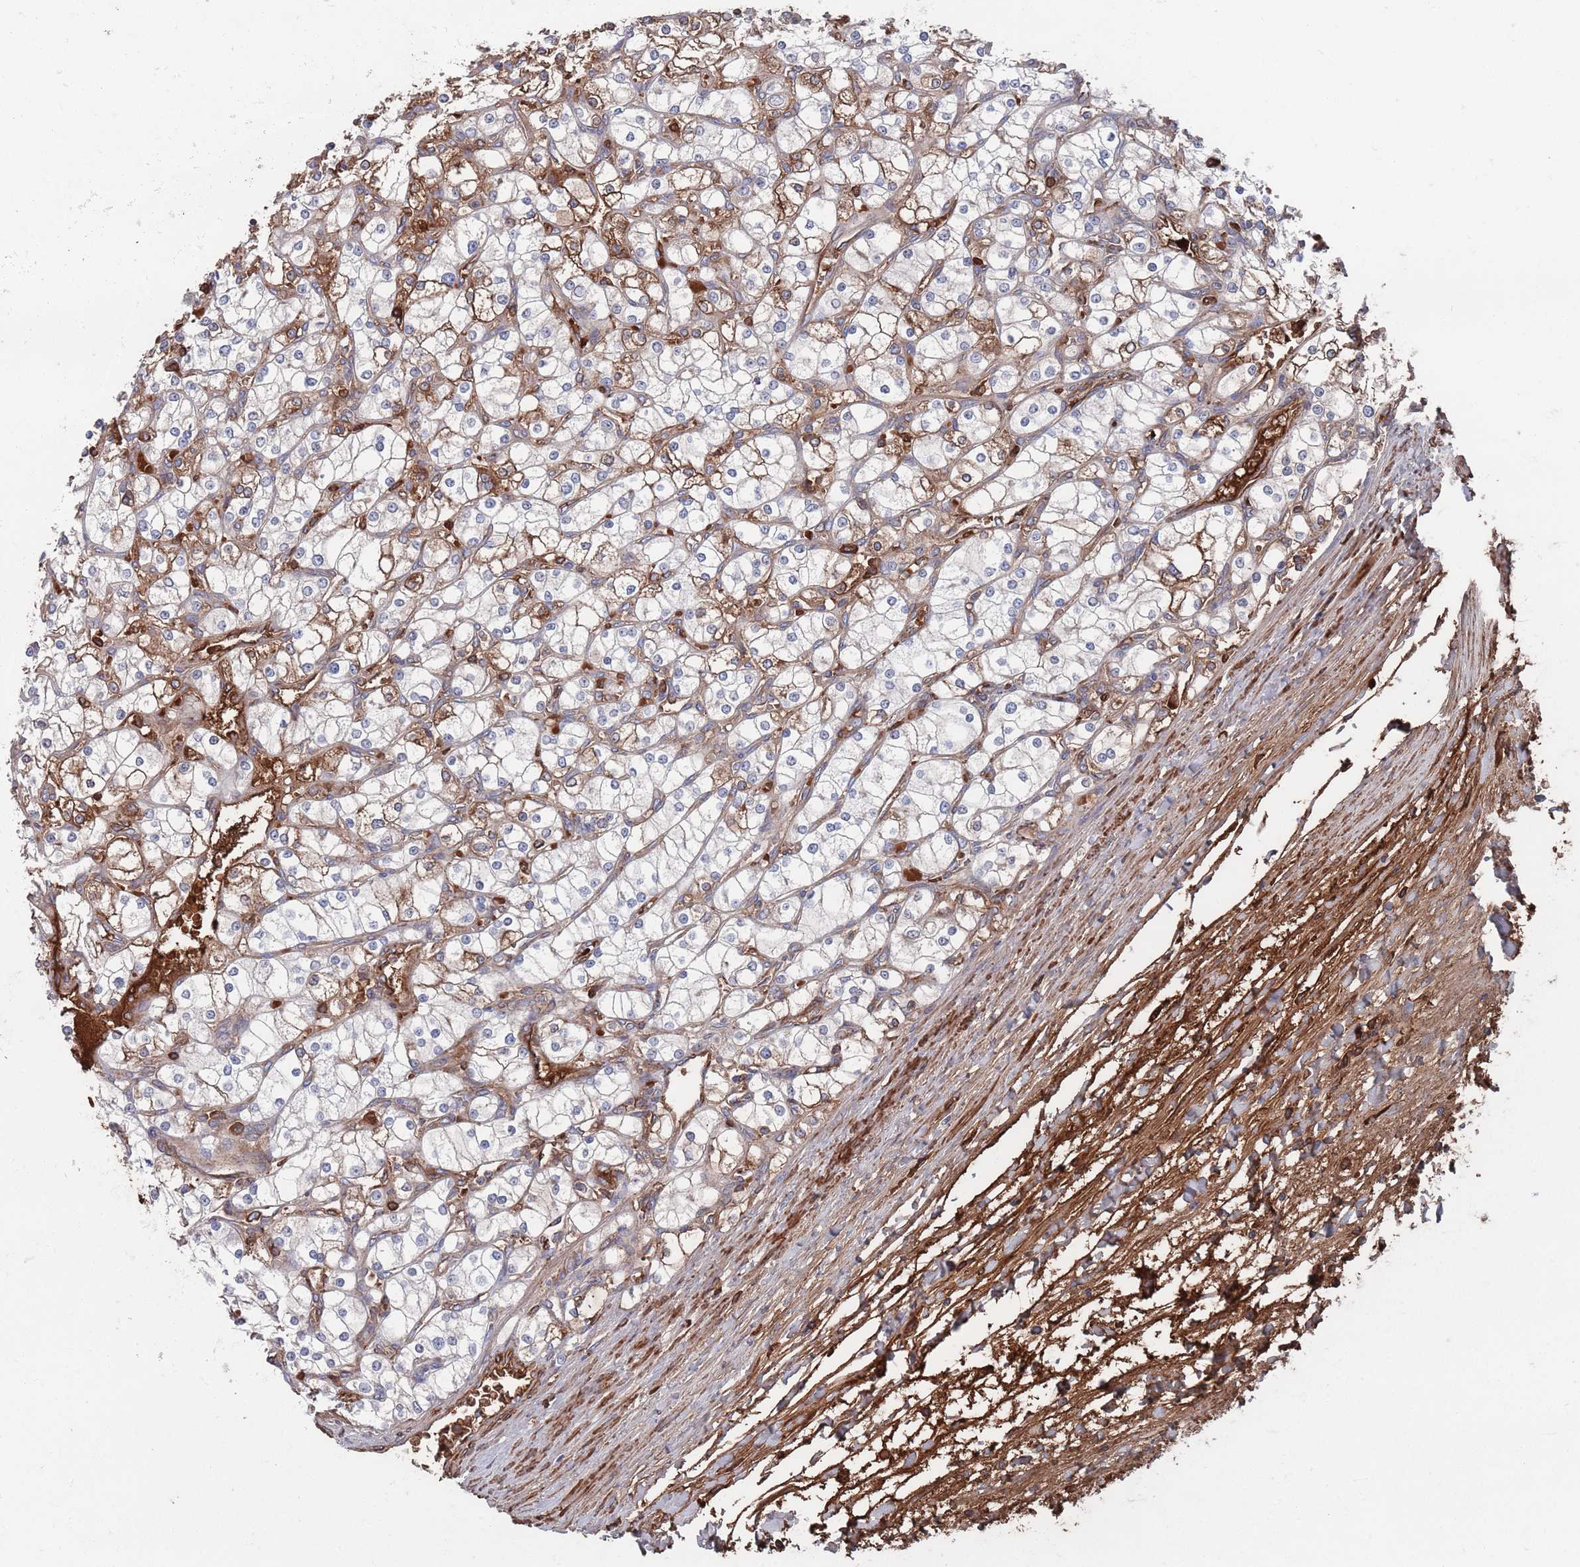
{"staining": {"intensity": "negative", "quantity": "none", "location": "none"}, "tissue": "renal cancer", "cell_type": "Tumor cells", "image_type": "cancer", "snomed": [{"axis": "morphology", "description": "Adenocarcinoma, NOS"}, {"axis": "topography", "description": "Kidney"}], "caption": "High magnification brightfield microscopy of renal cancer stained with DAB (3,3'-diaminobenzidine) (brown) and counterstained with hematoxylin (blue): tumor cells show no significant staining.", "gene": "PLEKHA4", "patient": {"sex": "male", "age": 80}}